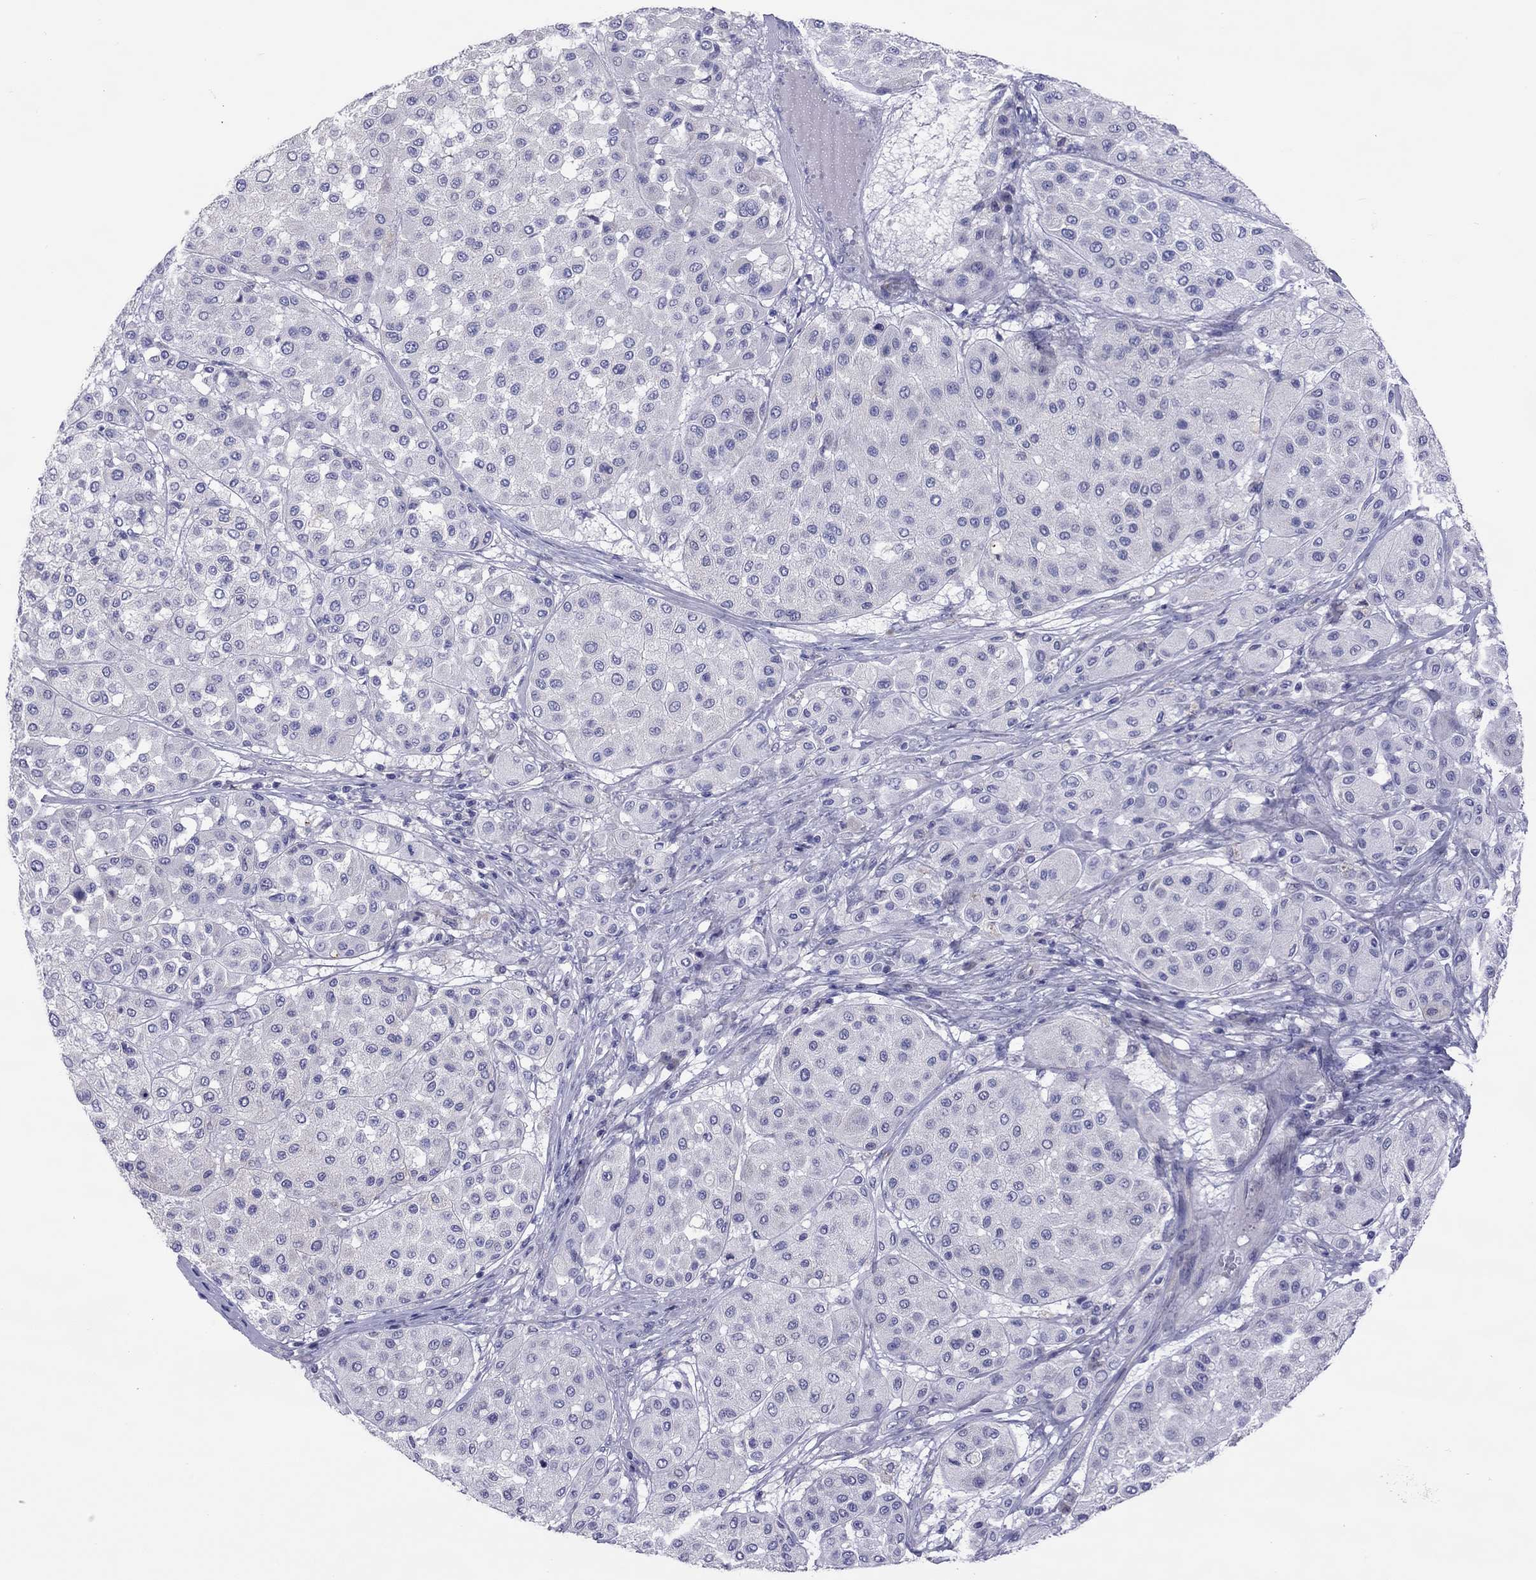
{"staining": {"intensity": "negative", "quantity": "none", "location": "none"}, "tissue": "melanoma", "cell_type": "Tumor cells", "image_type": "cancer", "snomed": [{"axis": "morphology", "description": "Malignant melanoma, Metastatic site"}, {"axis": "topography", "description": "Smooth muscle"}], "caption": "Protein analysis of melanoma exhibits no significant positivity in tumor cells.", "gene": "COL9A1", "patient": {"sex": "male", "age": 41}}